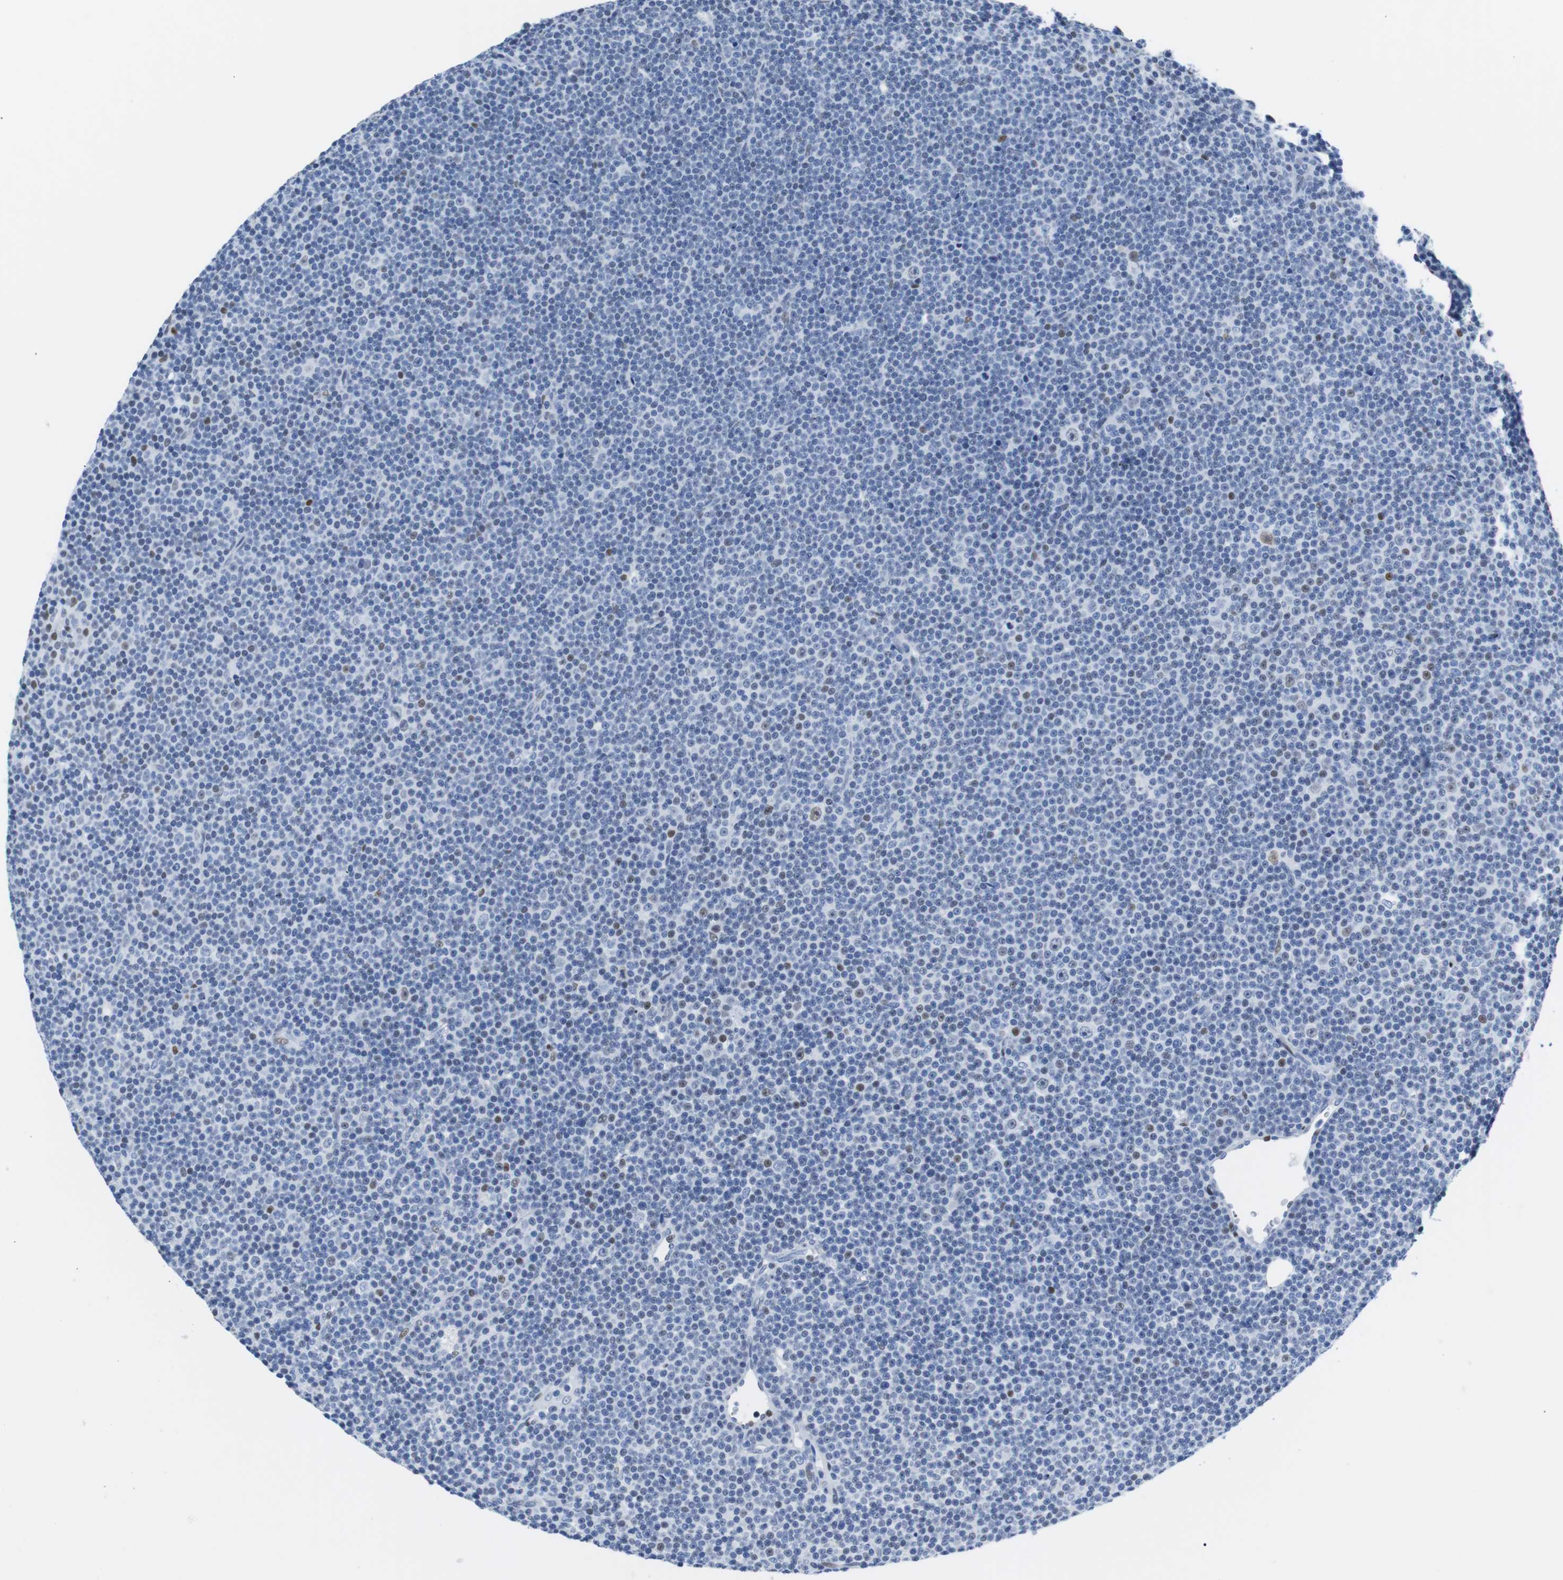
{"staining": {"intensity": "negative", "quantity": "none", "location": "none"}, "tissue": "lymphoma", "cell_type": "Tumor cells", "image_type": "cancer", "snomed": [{"axis": "morphology", "description": "Malignant lymphoma, non-Hodgkin's type, Low grade"}, {"axis": "topography", "description": "Lymph node"}], "caption": "Low-grade malignant lymphoma, non-Hodgkin's type stained for a protein using IHC displays no expression tumor cells.", "gene": "JUN", "patient": {"sex": "female", "age": 67}}